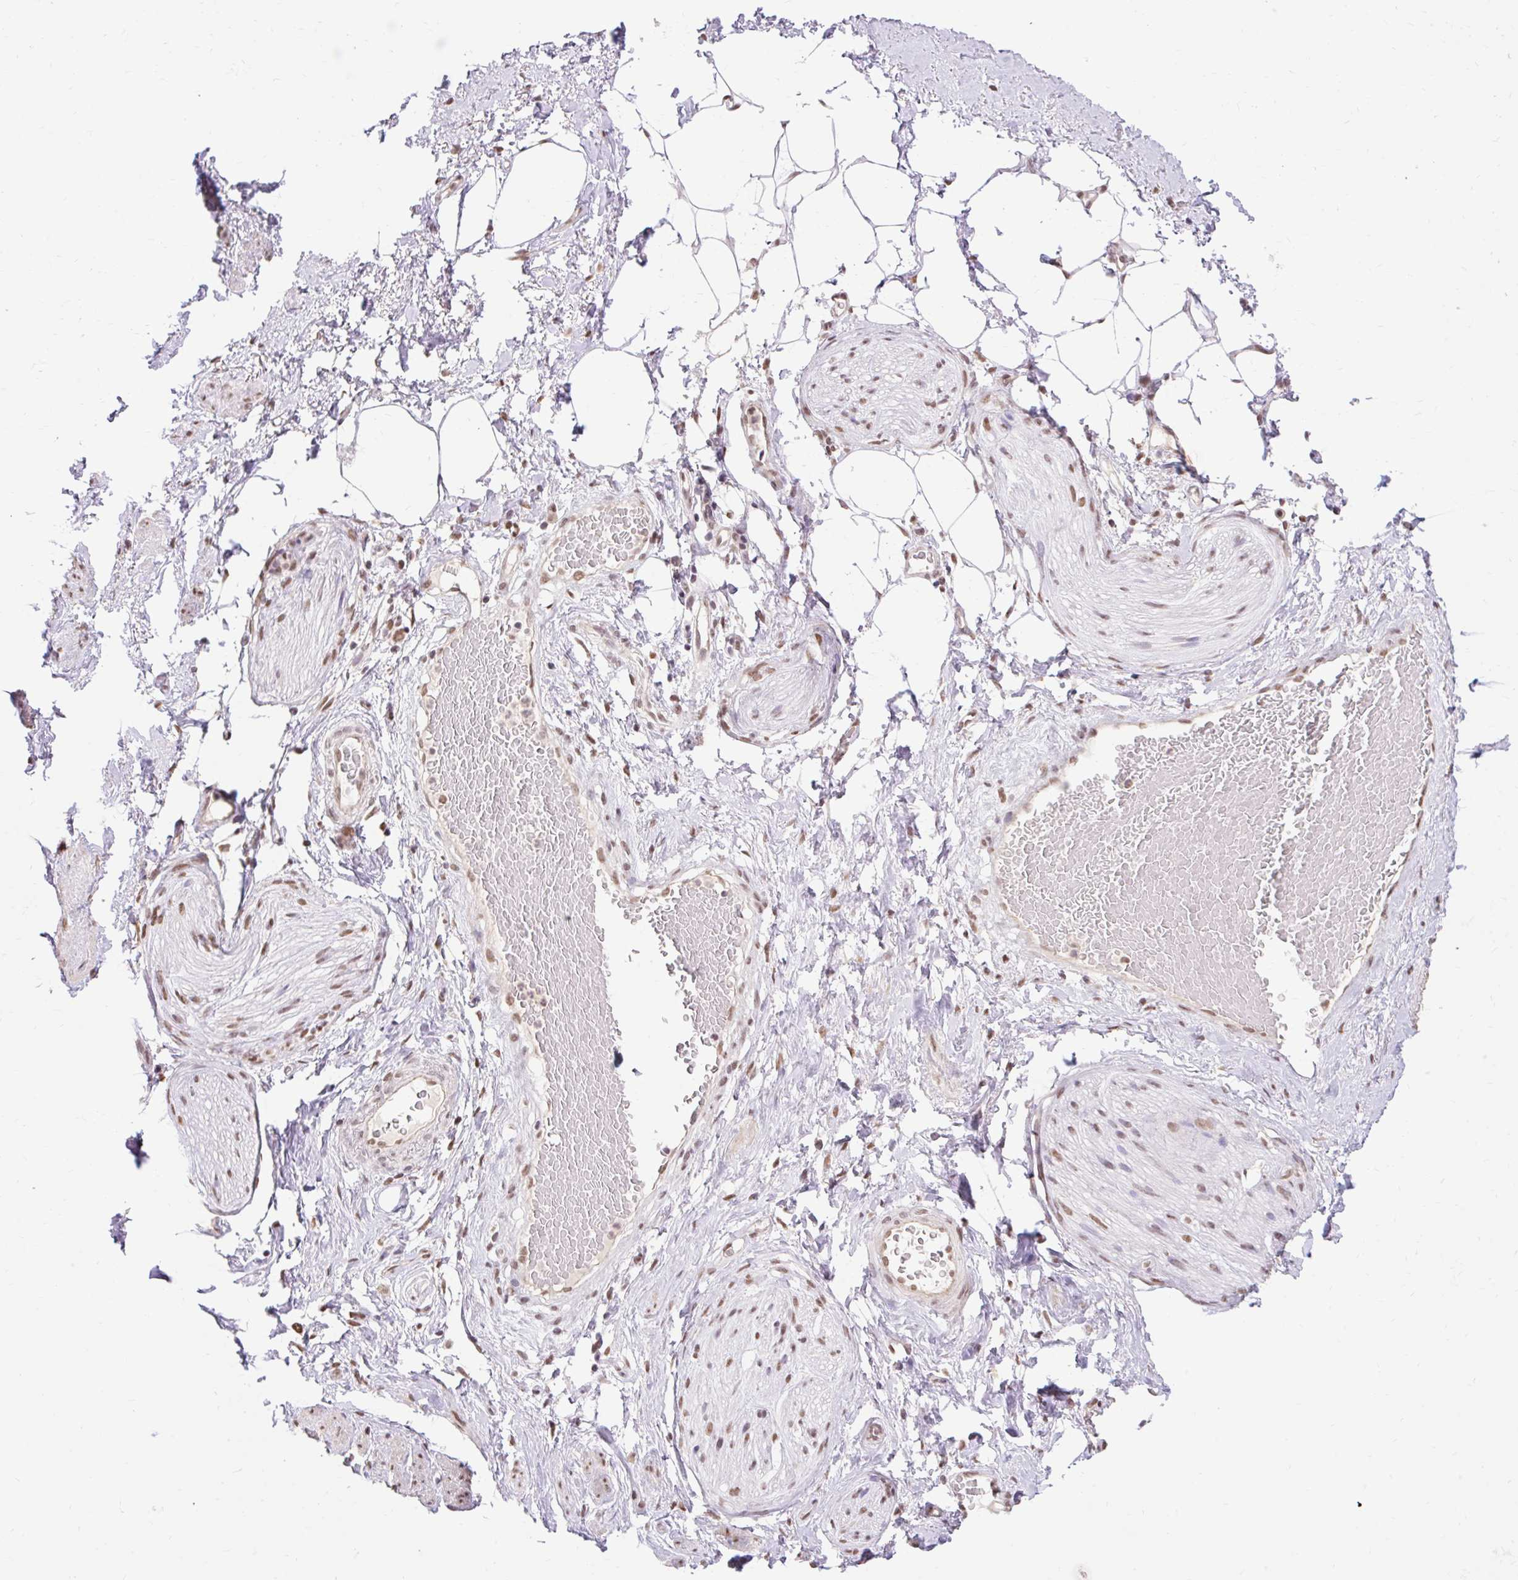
{"staining": {"intensity": "negative", "quantity": "none", "location": "none"}, "tissue": "adipose tissue", "cell_type": "Adipocytes", "image_type": "normal", "snomed": [{"axis": "morphology", "description": "Normal tissue, NOS"}, {"axis": "topography", "description": "Vagina"}, {"axis": "topography", "description": "Peripheral nerve tissue"}], "caption": "This photomicrograph is of unremarkable adipose tissue stained with immunohistochemistry to label a protein in brown with the nuclei are counter-stained blue. There is no positivity in adipocytes. The staining was performed using DAB (3,3'-diaminobenzidine) to visualize the protein expression in brown, while the nuclei were stained in blue with hematoxylin (Magnification: 20x).", "gene": "ENSG00000261832", "patient": {"sex": "female", "age": 71}}